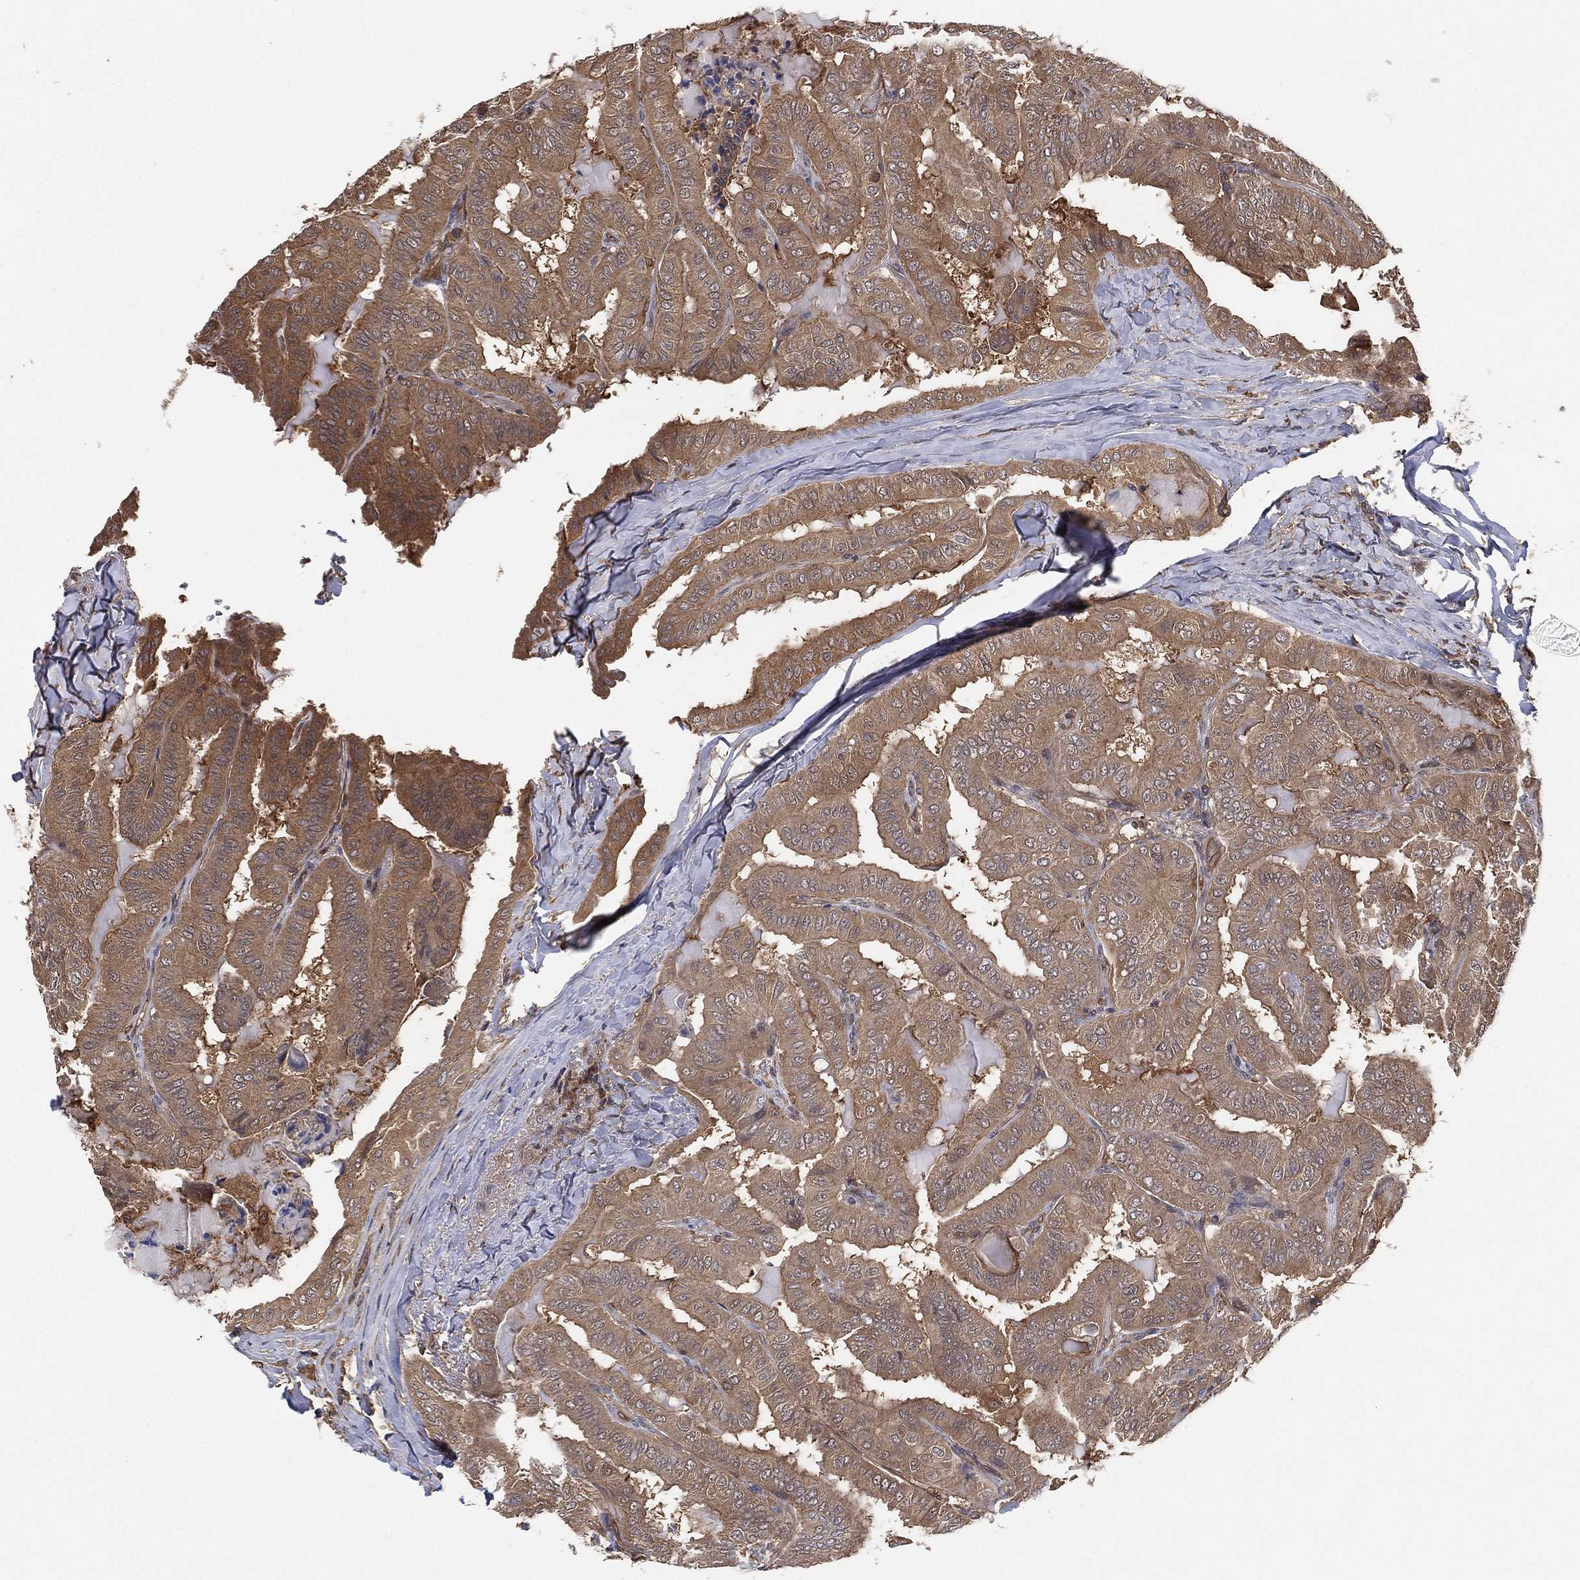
{"staining": {"intensity": "moderate", "quantity": "25%-75%", "location": "cytoplasmic/membranous"}, "tissue": "thyroid cancer", "cell_type": "Tumor cells", "image_type": "cancer", "snomed": [{"axis": "morphology", "description": "Papillary adenocarcinoma, NOS"}, {"axis": "topography", "description": "Thyroid gland"}], "caption": "Papillary adenocarcinoma (thyroid) stained with a protein marker demonstrates moderate staining in tumor cells.", "gene": "PSMG4", "patient": {"sex": "female", "age": 68}}